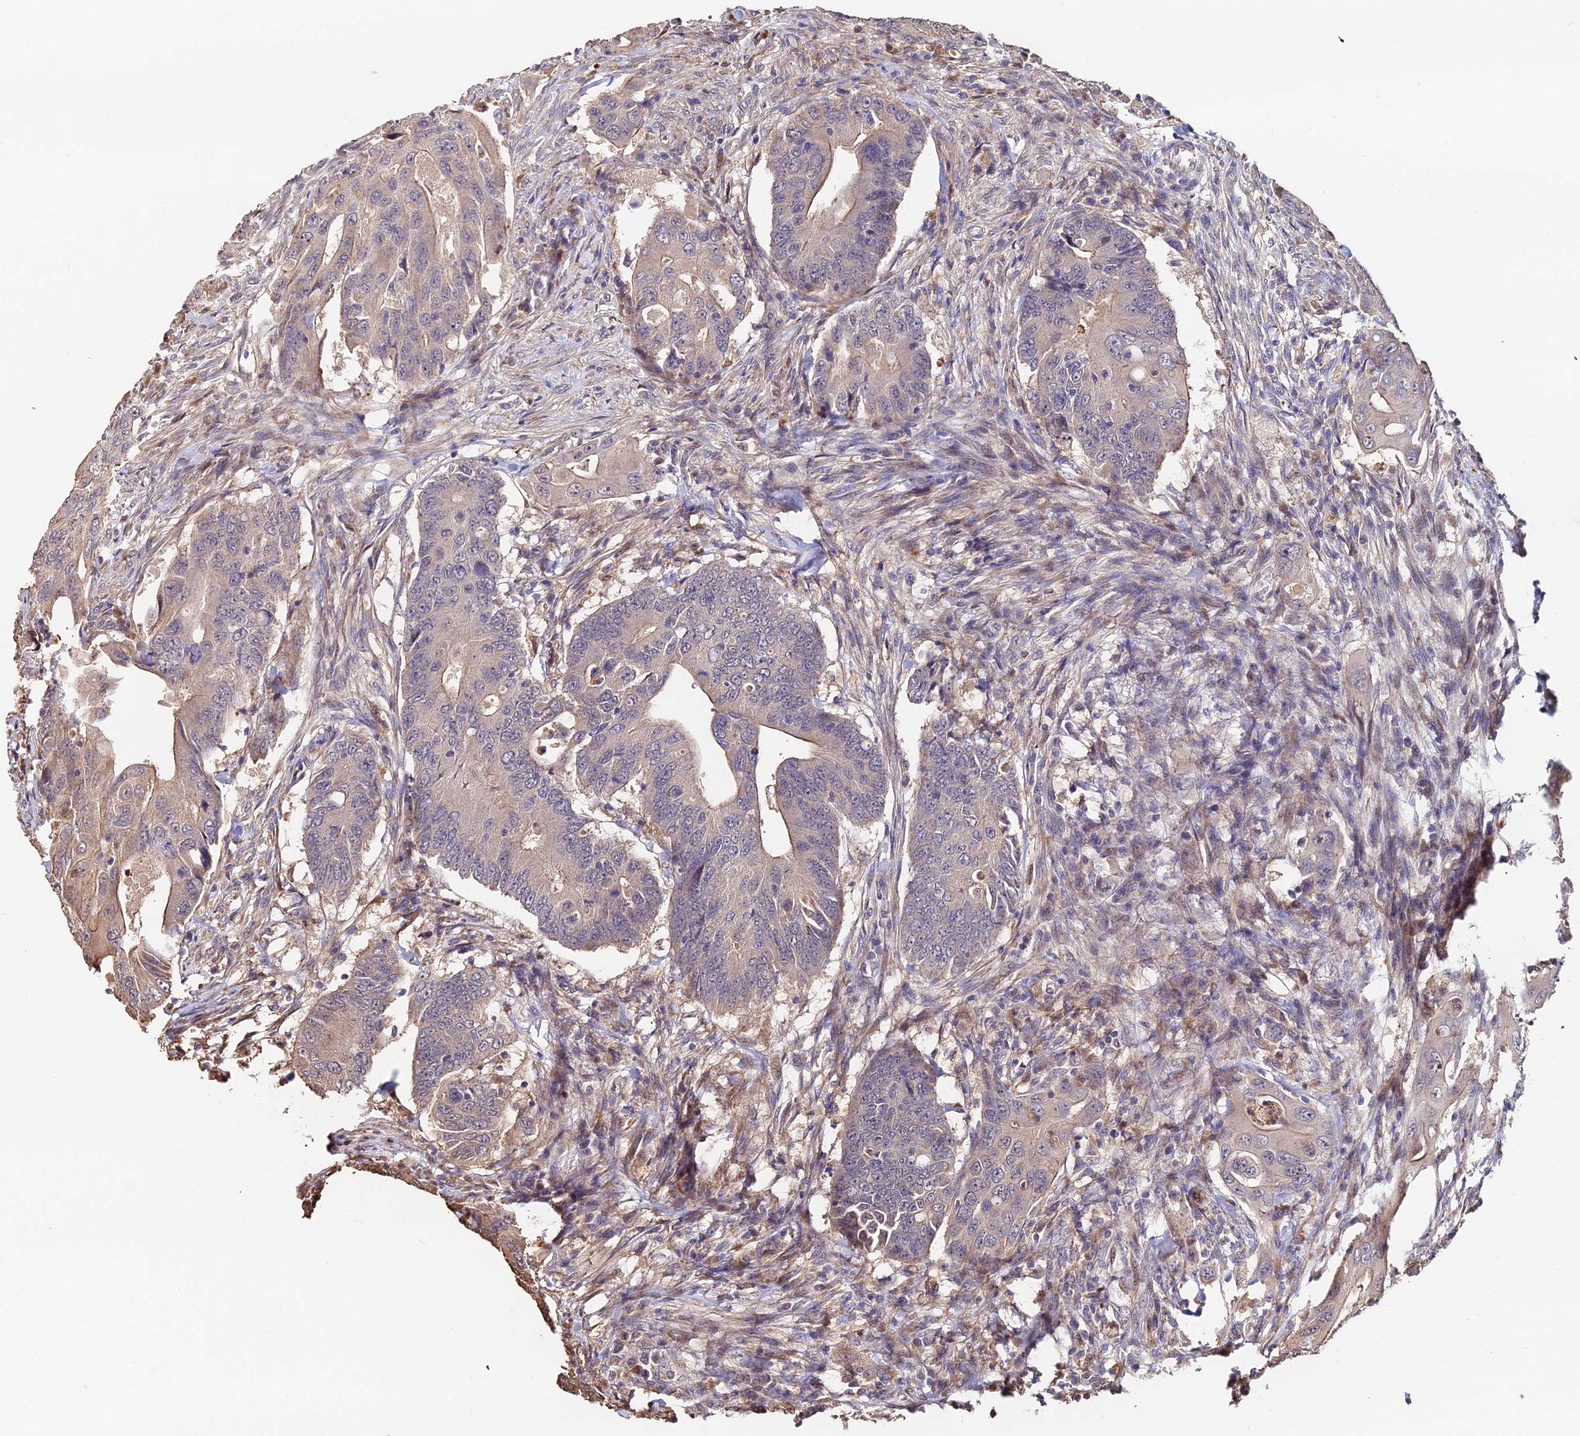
{"staining": {"intensity": "weak", "quantity": "25%-75%", "location": "cytoplasmic/membranous"}, "tissue": "colorectal cancer", "cell_type": "Tumor cells", "image_type": "cancer", "snomed": [{"axis": "morphology", "description": "Adenocarcinoma, NOS"}, {"axis": "topography", "description": "Colon"}], "caption": "A brown stain highlights weak cytoplasmic/membranous positivity of a protein in human colorectal adenocarcinoma tumor cells.", "gene": "ACTR5", "patient": {"sex": "male", "age": 71}}